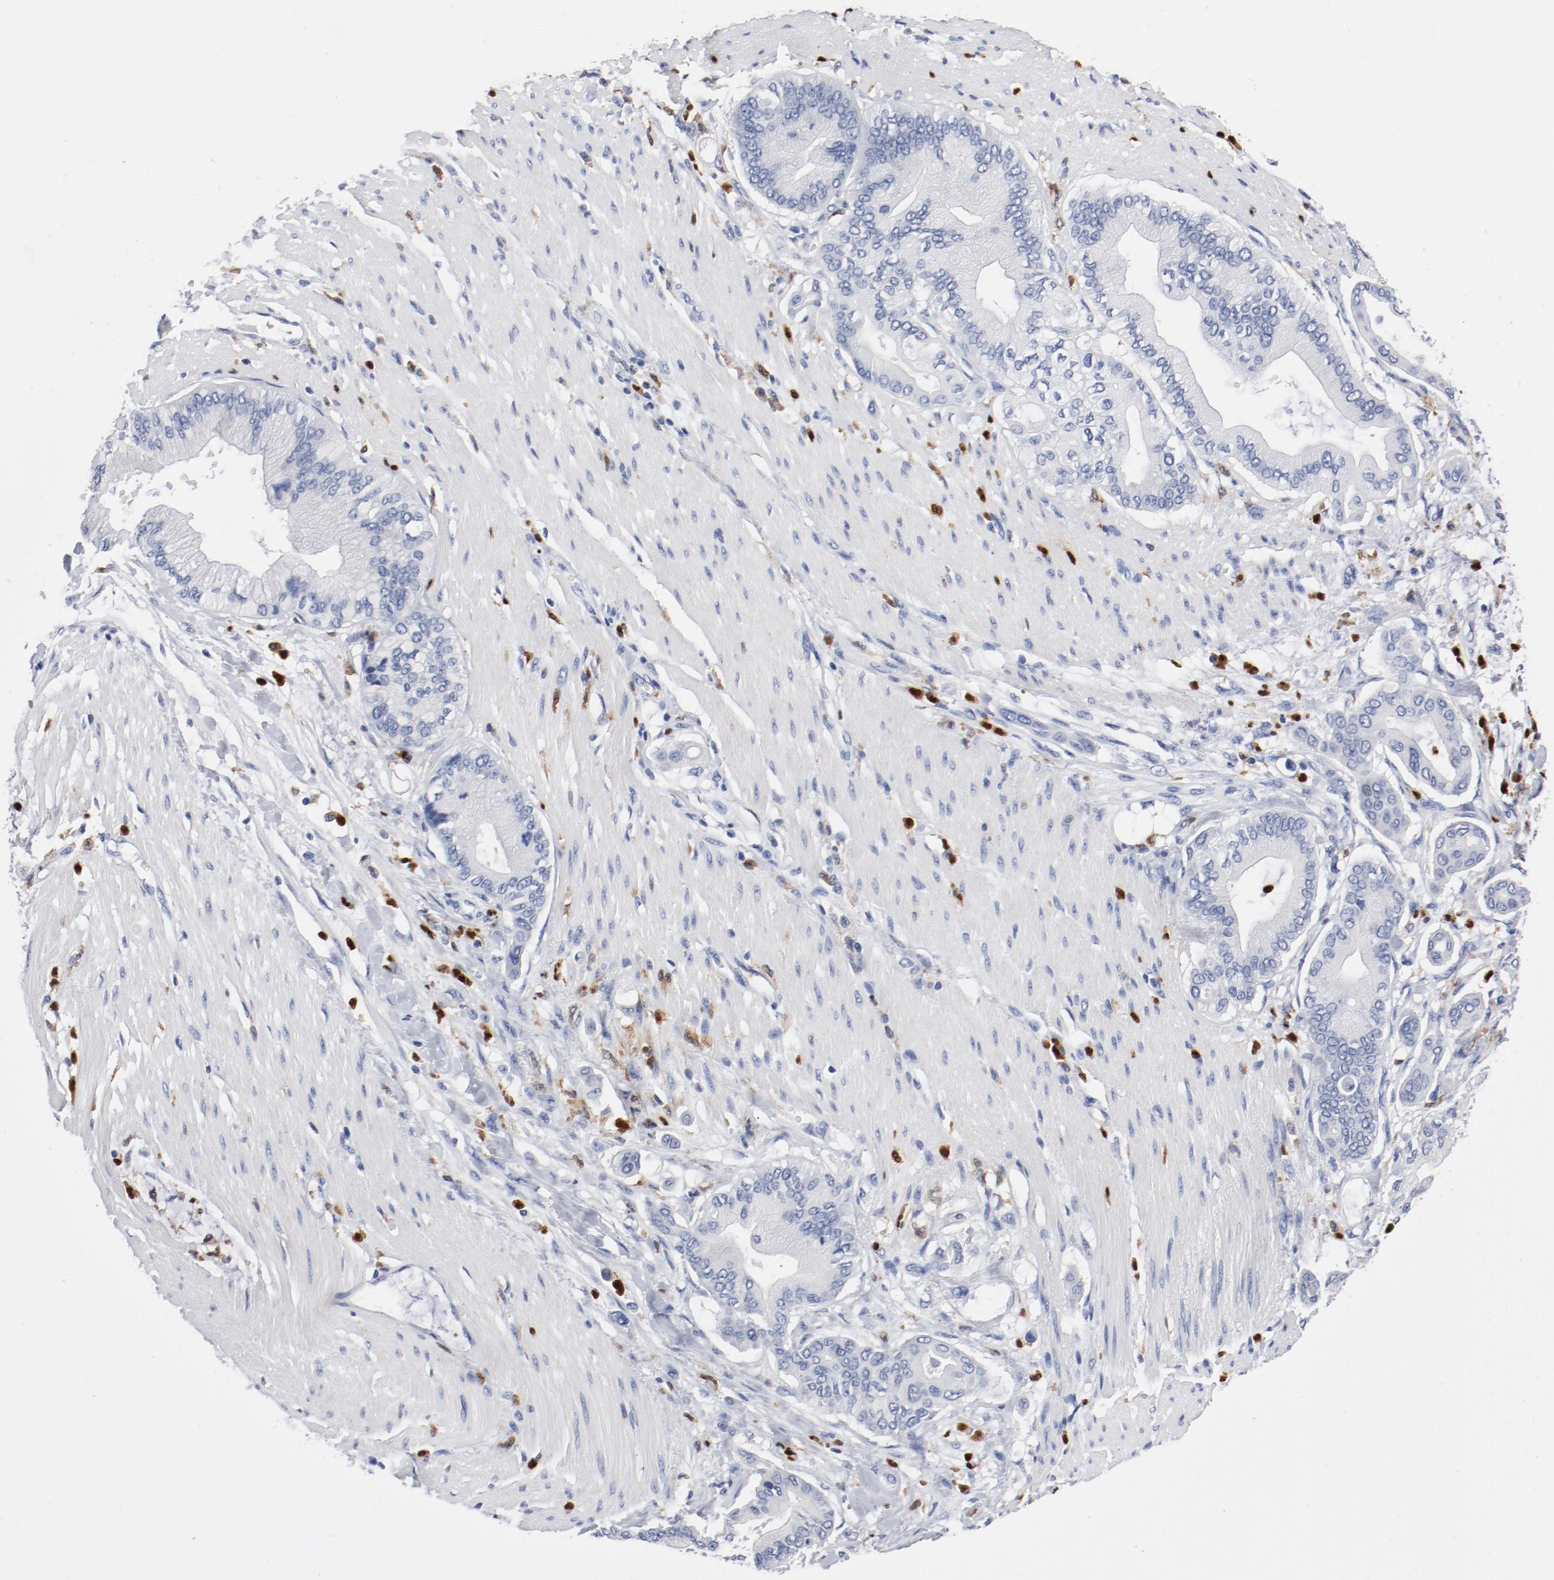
{"staining": {"intensity": "negative", "quantity": "none", "location": "none"}, "tissue": "pancreatic cancer", "cell_type": "Tumor cells", "image_type": "cancer", "snomed": [{"axis": "morphology", "description": "Adenocarcinoma, NOS"}, {"axis": "morphology", "description": "Adenocarcinoma, metastatic, NOS"}, {"axis": "topography", "description": "Lymph node"}, {"axis": "topography", "description": "Pancreas"}, {"axis": "topography", "description": "Duodenum"}], "caption": "IHC of human metastatic adenocarcinoma (pancreatic) exhibits no expression in tumor cells.", "gene": "NCF1", "patient": {"sex": "female", "age": 64}}